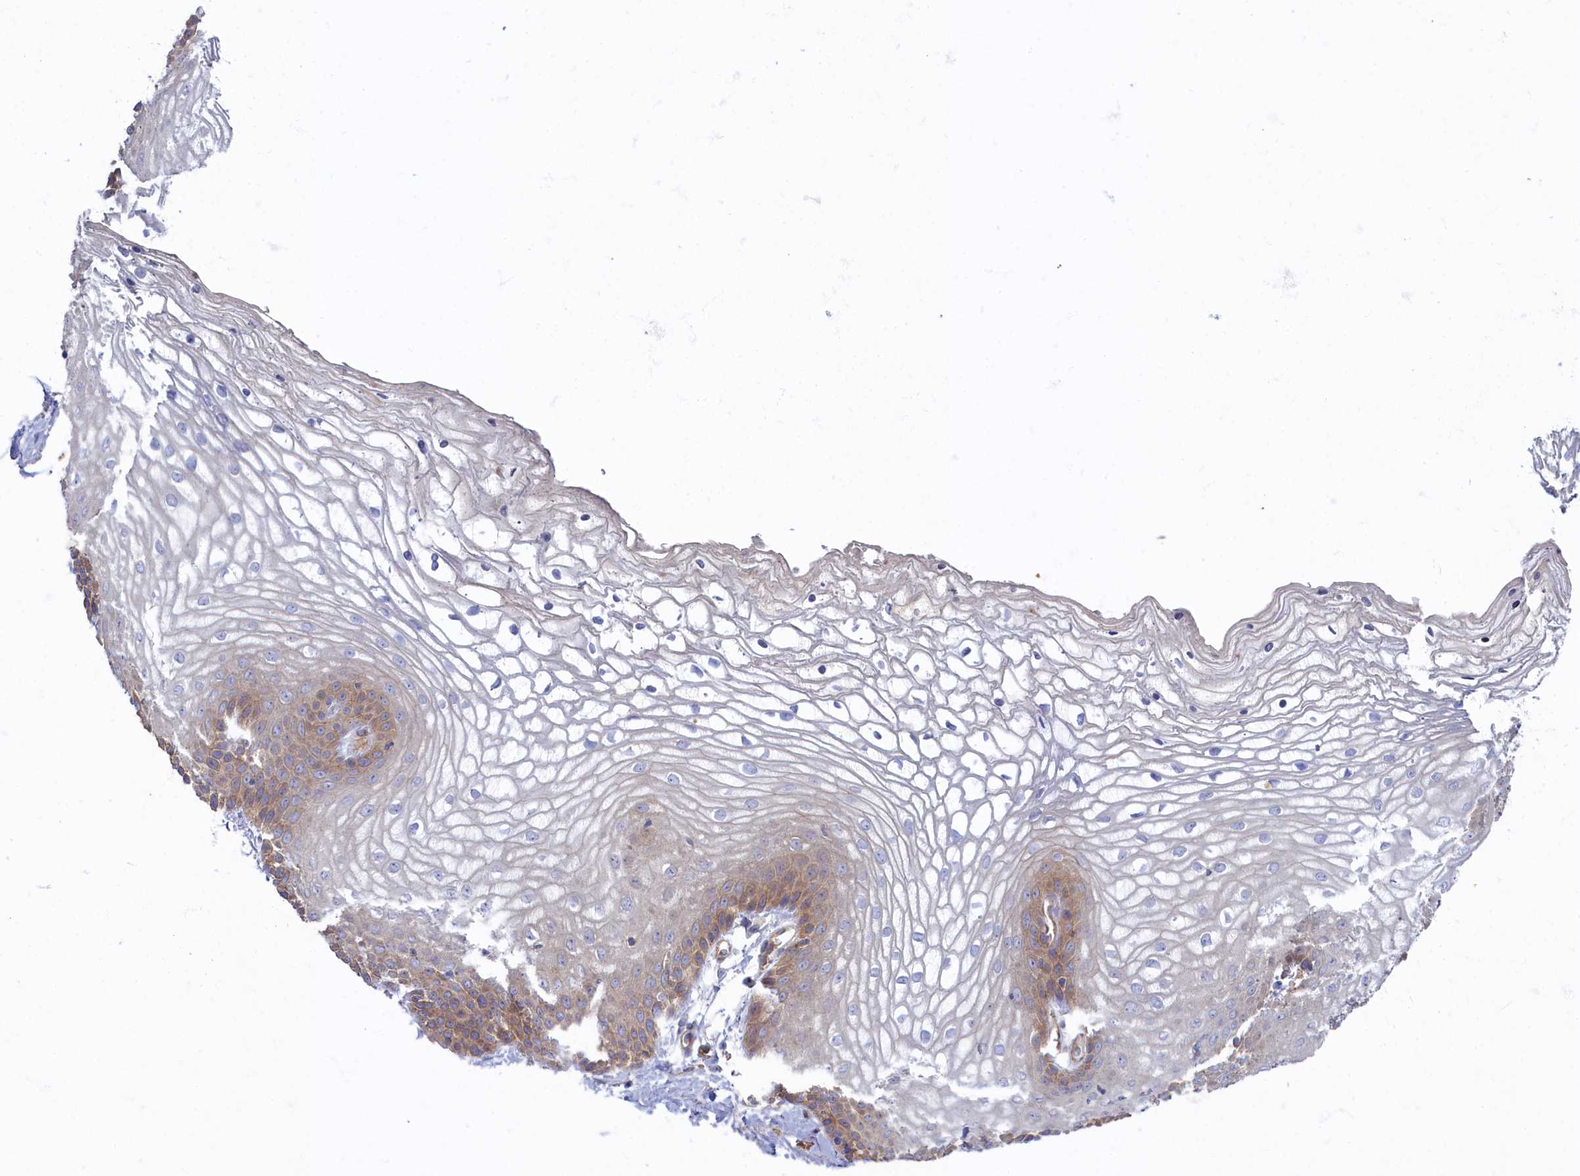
{"staining": {"intensity": "moderate", "quantity": "<25%", "location": "cytoplasmic/membranous"}, "tissue": "vagina", "cell_type": "Squamous epithelial cells", "image_type": "normal", "snomed": [{"axis": "morphology", "description": "Normal tissue, NOS"}, {"axis": "topography", "description": "Vagina"}], "caption": "Immunohistochemistry (IHC) photomicrograph of normal vagina: vagina stained using immunohistochemistry shows low levels of moderate protein expression localized specifically in the cytoplasmic/membranous of squamous epithelial cells, appearing as a cytoplasmic/membranous brown color.", "gene": "PSMG2", "patient": {"sex": "female", "age": 68}}